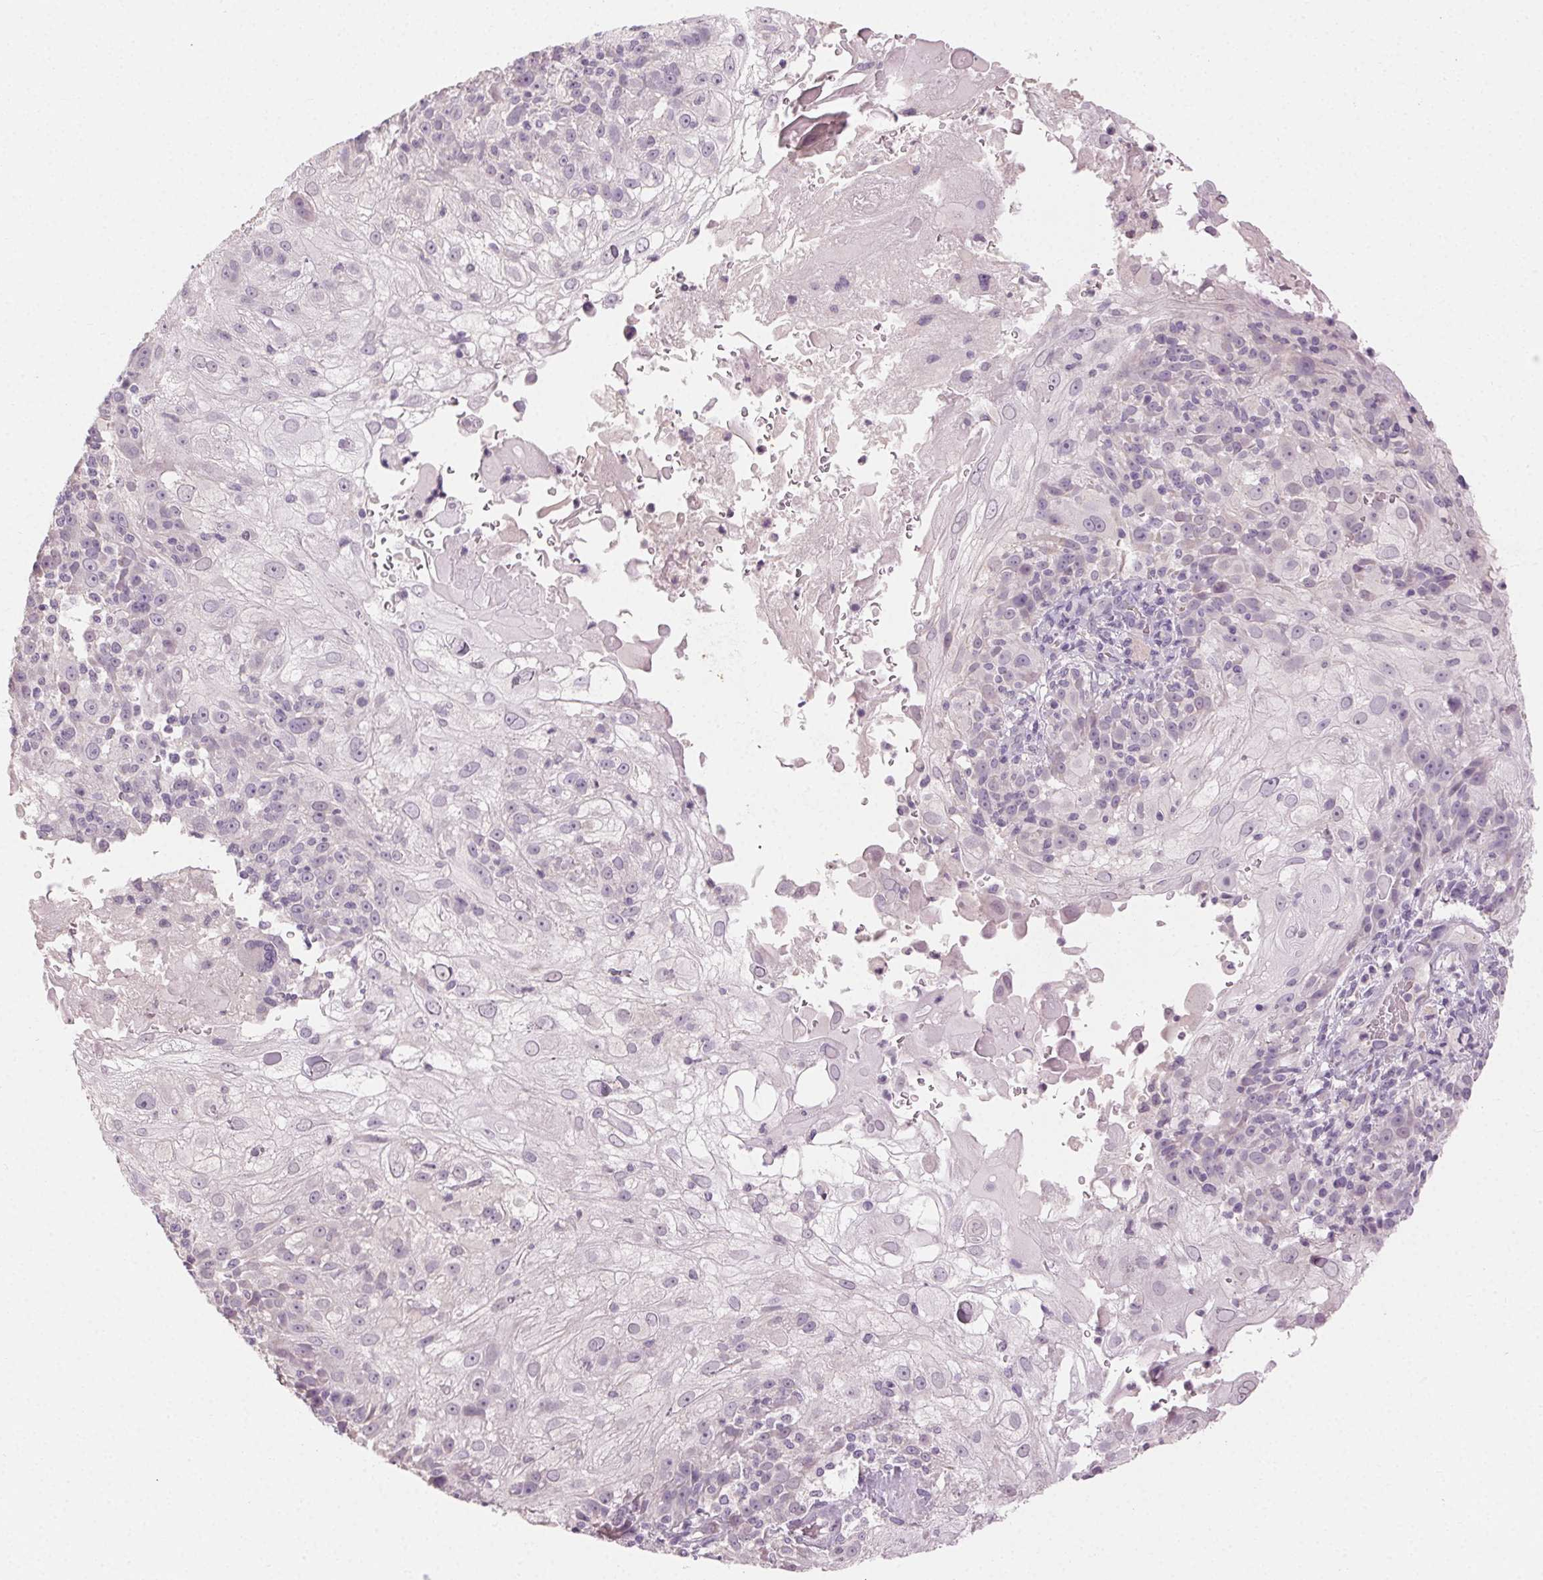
{"staining": {"intensity": "negative", "quantity": "none", "location": "none"}, "tissue": "skin cancer", "cell_type": "Tumor cells", "image_type": "cancer", "snomed": [{"axis": "morphology", "description": "Normal tissue, NOS"}, {"axis": "morphology", "description": "Squamous cell carcinoma, NOS"}, {"axis": "topography", "description": "Skin"}], "caption": "A histopathology image of human squamous cell carcinoma (skin) is negative for staining in tumor cells.", "gene": "CLTRN", "patient": {"sex": "female", "age": 83}}